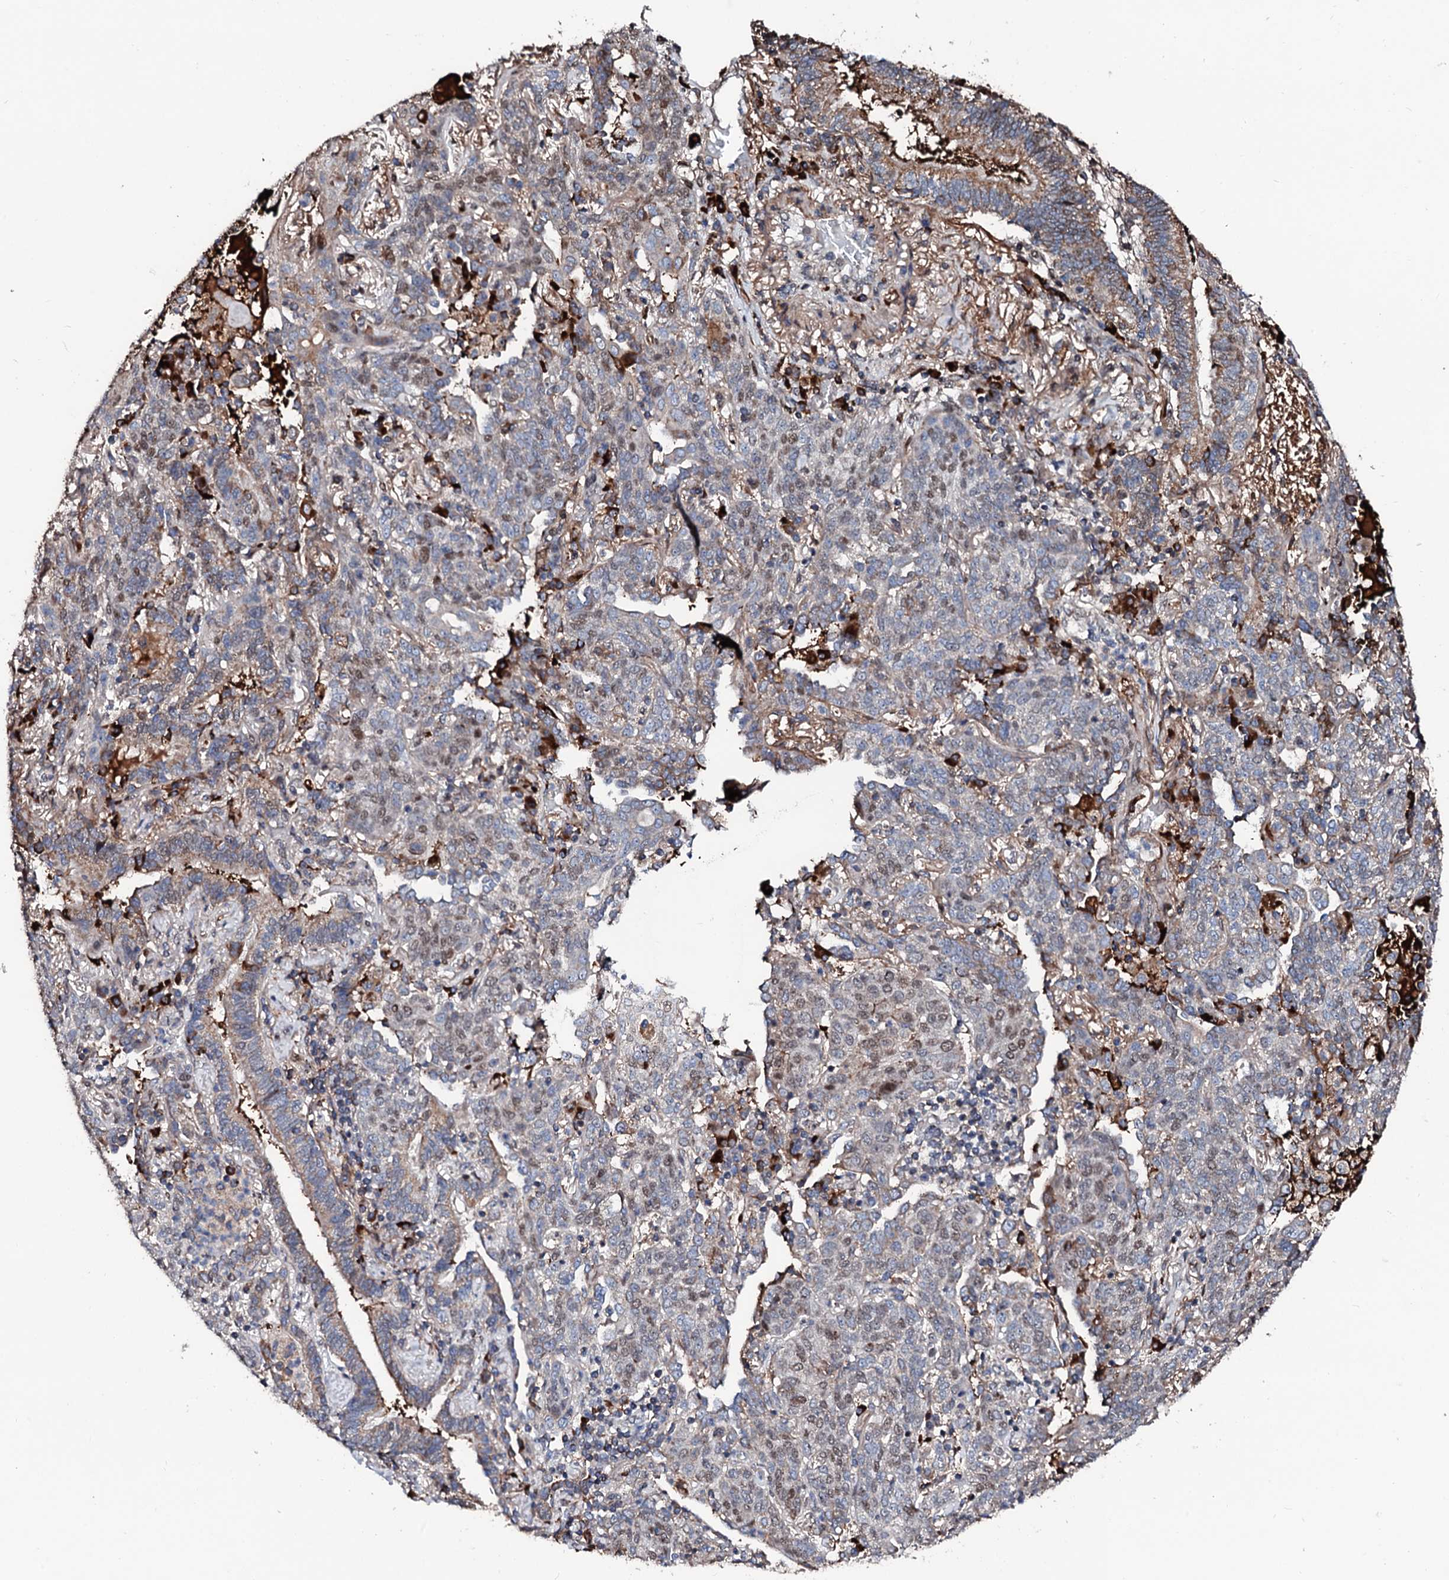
{"staining": {"intensity": "weak", "quantity": "25%-75%", "location": "cytoplasmic/membranous,nuclear"}, "tissue": "lung cancer", "cell_type": "Tumor cells", "image_type": "cancer", "snomed": [{"axis": "morphology", "description": "Squamous cell carcinoma, NOS"}, {"axis": "topography", "description": "Lung"}], "caption": "IHC photomicrograph of neoplastic tissue: human lung cancer stained using IHC displays low levels of weak protein expression localized specifically in the cytoplasmic/membranous and nuclear of tumor cells, appearing as a cytoplasmic/membranous and nuclear brown color.", "gene": "KIF18A", "patient": {"sex": "female", "age": 70}}